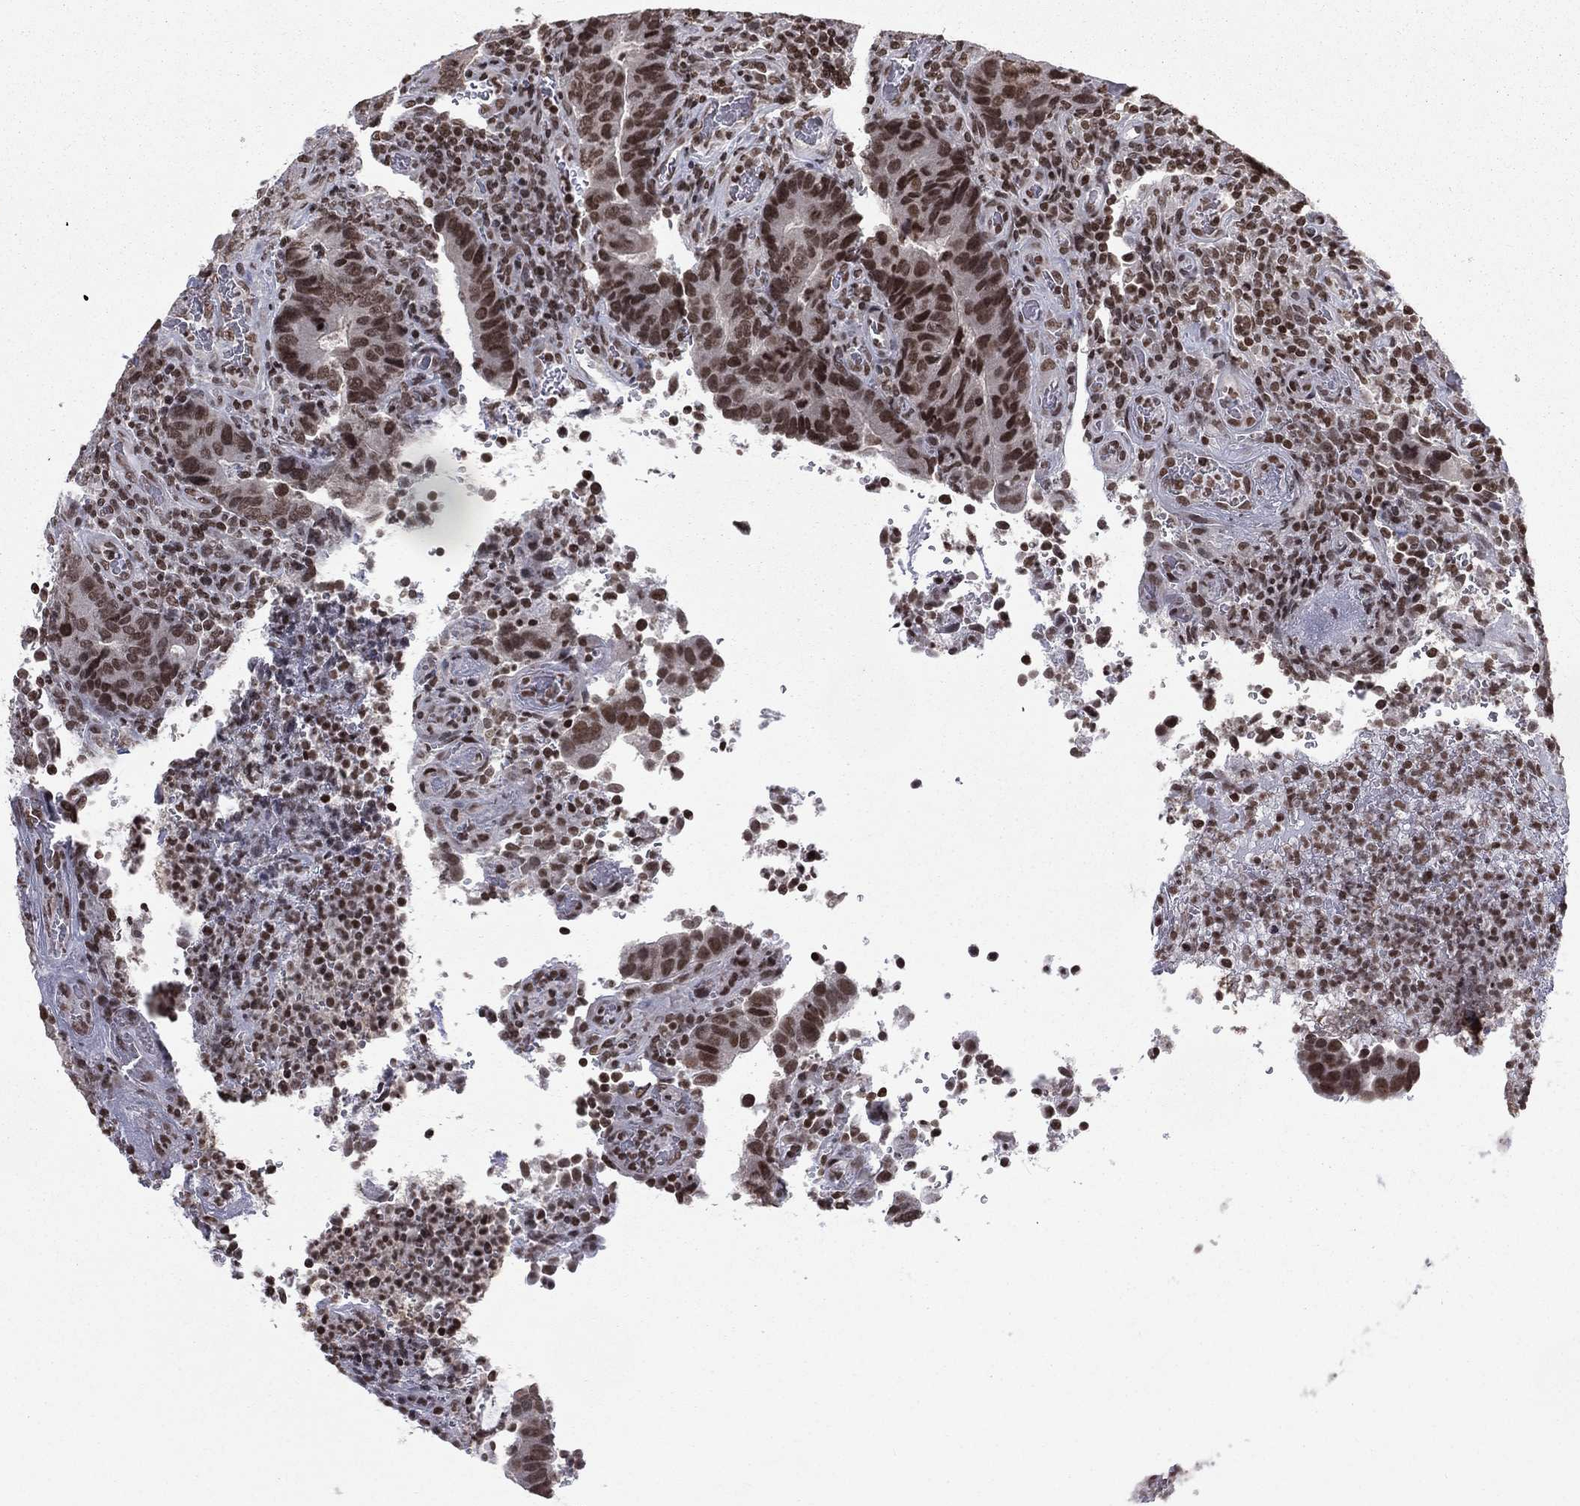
{"staining": {"intensity": "strong", "quantity": "<25%", "location": "nuclear"}, "tissue": "colorectal cancer", "cell_type": "Tumor cells", "image_type": "cancer", "snomed": [{"axis": "morphology", "description": "Adenocarcinoma, NOS"}, {"axis": "topography", "description": "Colon"}], "caption": "Immunohistochemical staining of human colorectal cancer exhibits medium levels of strong nuclear protein staining in about <25% of tumor cells. (IHC, brightfield microscopy, high magnification).", "gene": "RFX7", "patient": {"sex": "female", "age": 56}}